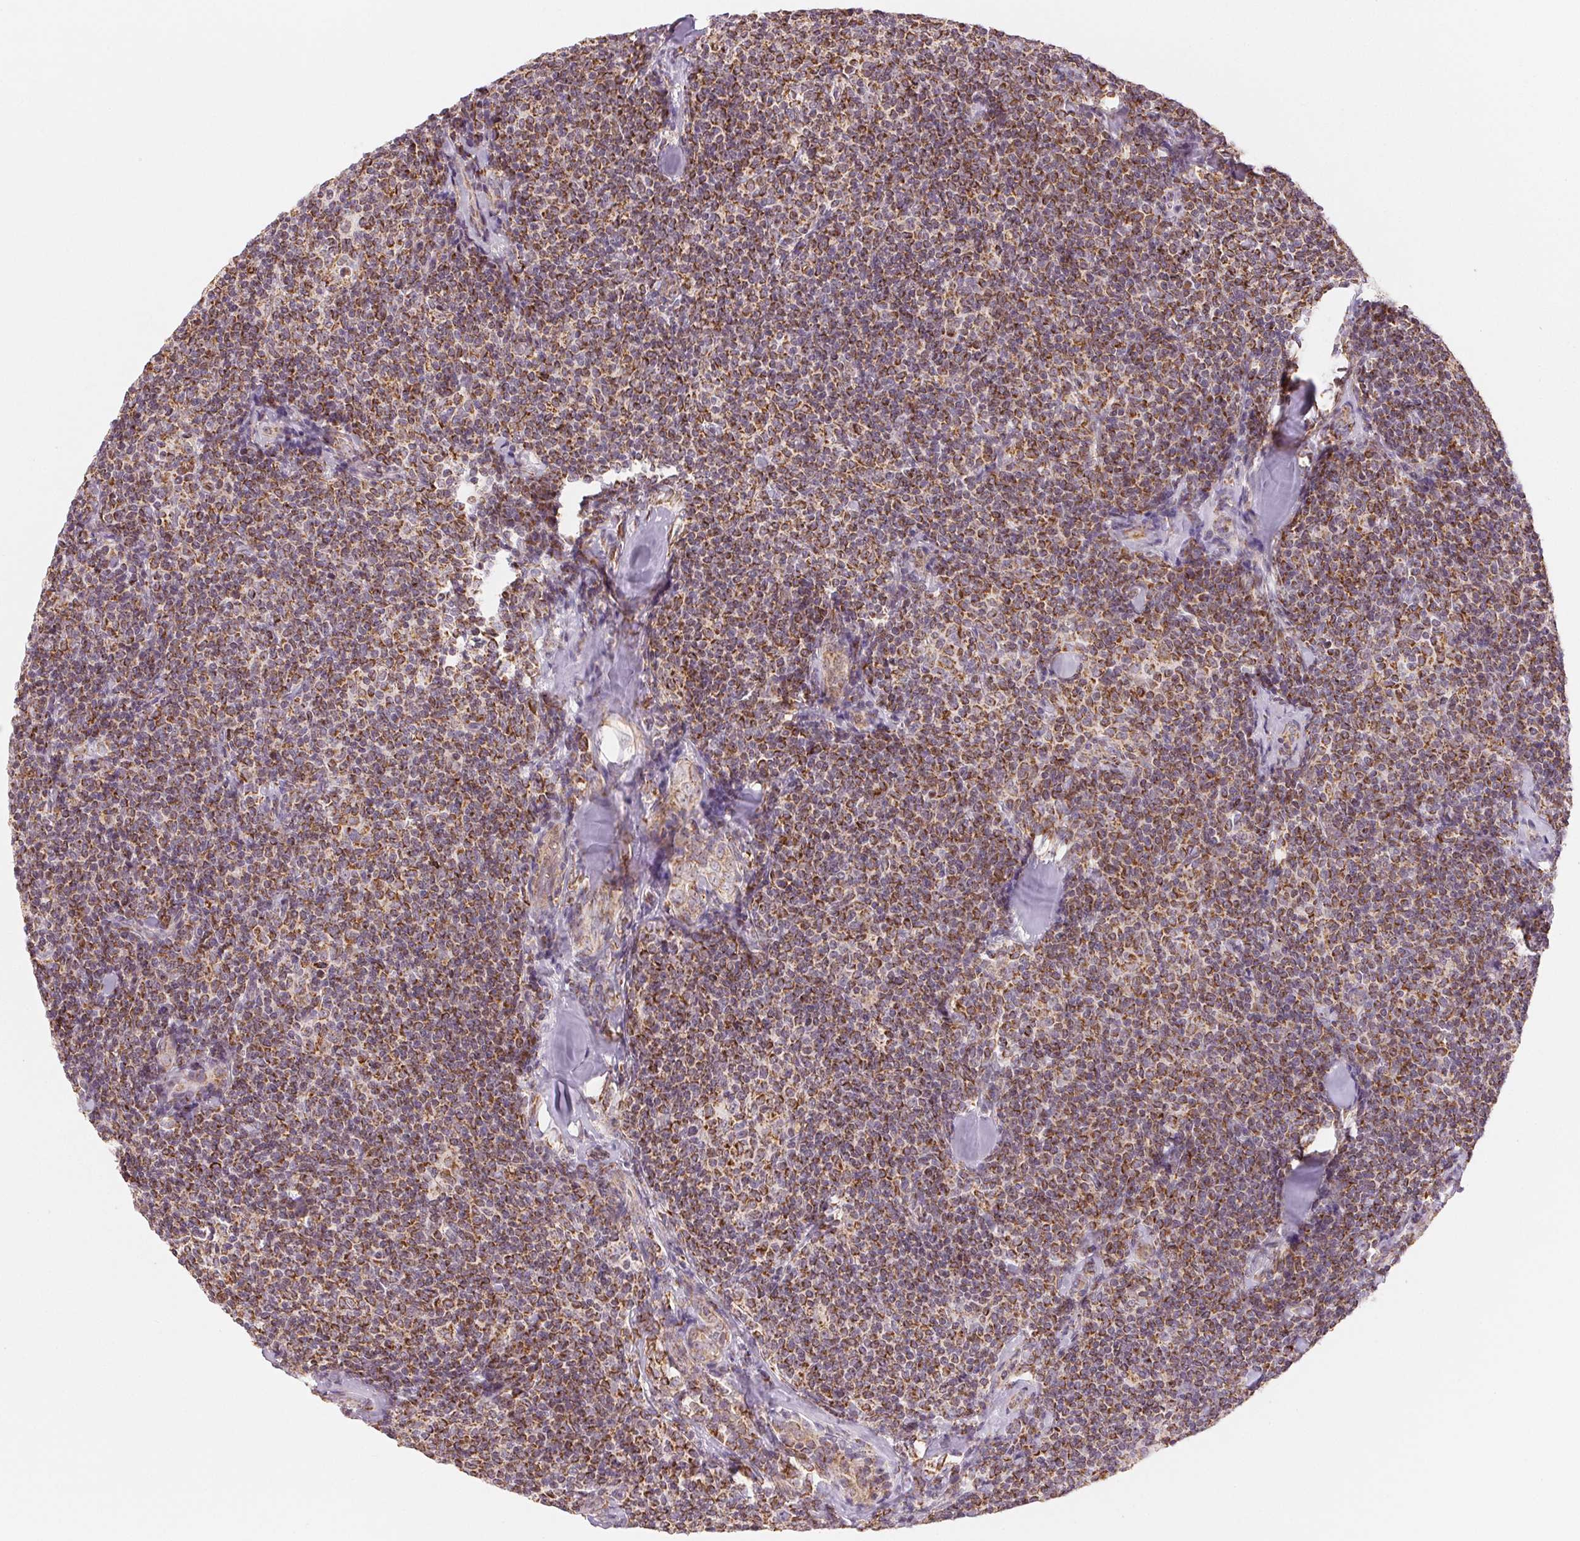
{"staining": {"intensity": "moderate", "quantity": ">75%", "location": "cytoplasmic/membranous"}, "tissue": "lymphoma", "cell_type": "Tumor cells", "image_type": "cancer", "snomed": [{"axis": "morphology", "description": "Malignant lymphoma, non-Hodgkin's type, Low grade"}, {"axis": "topography", "description": "Lymph node"}], "caption": "This is a histology image of immunohistochemistry (IHC) staining of lymphoma, which shows moderate positivity in the cytoplasmic/membranous of tumor cells.", "gene": "HINT2", "patient": {"sex": "female", "age": 56}}